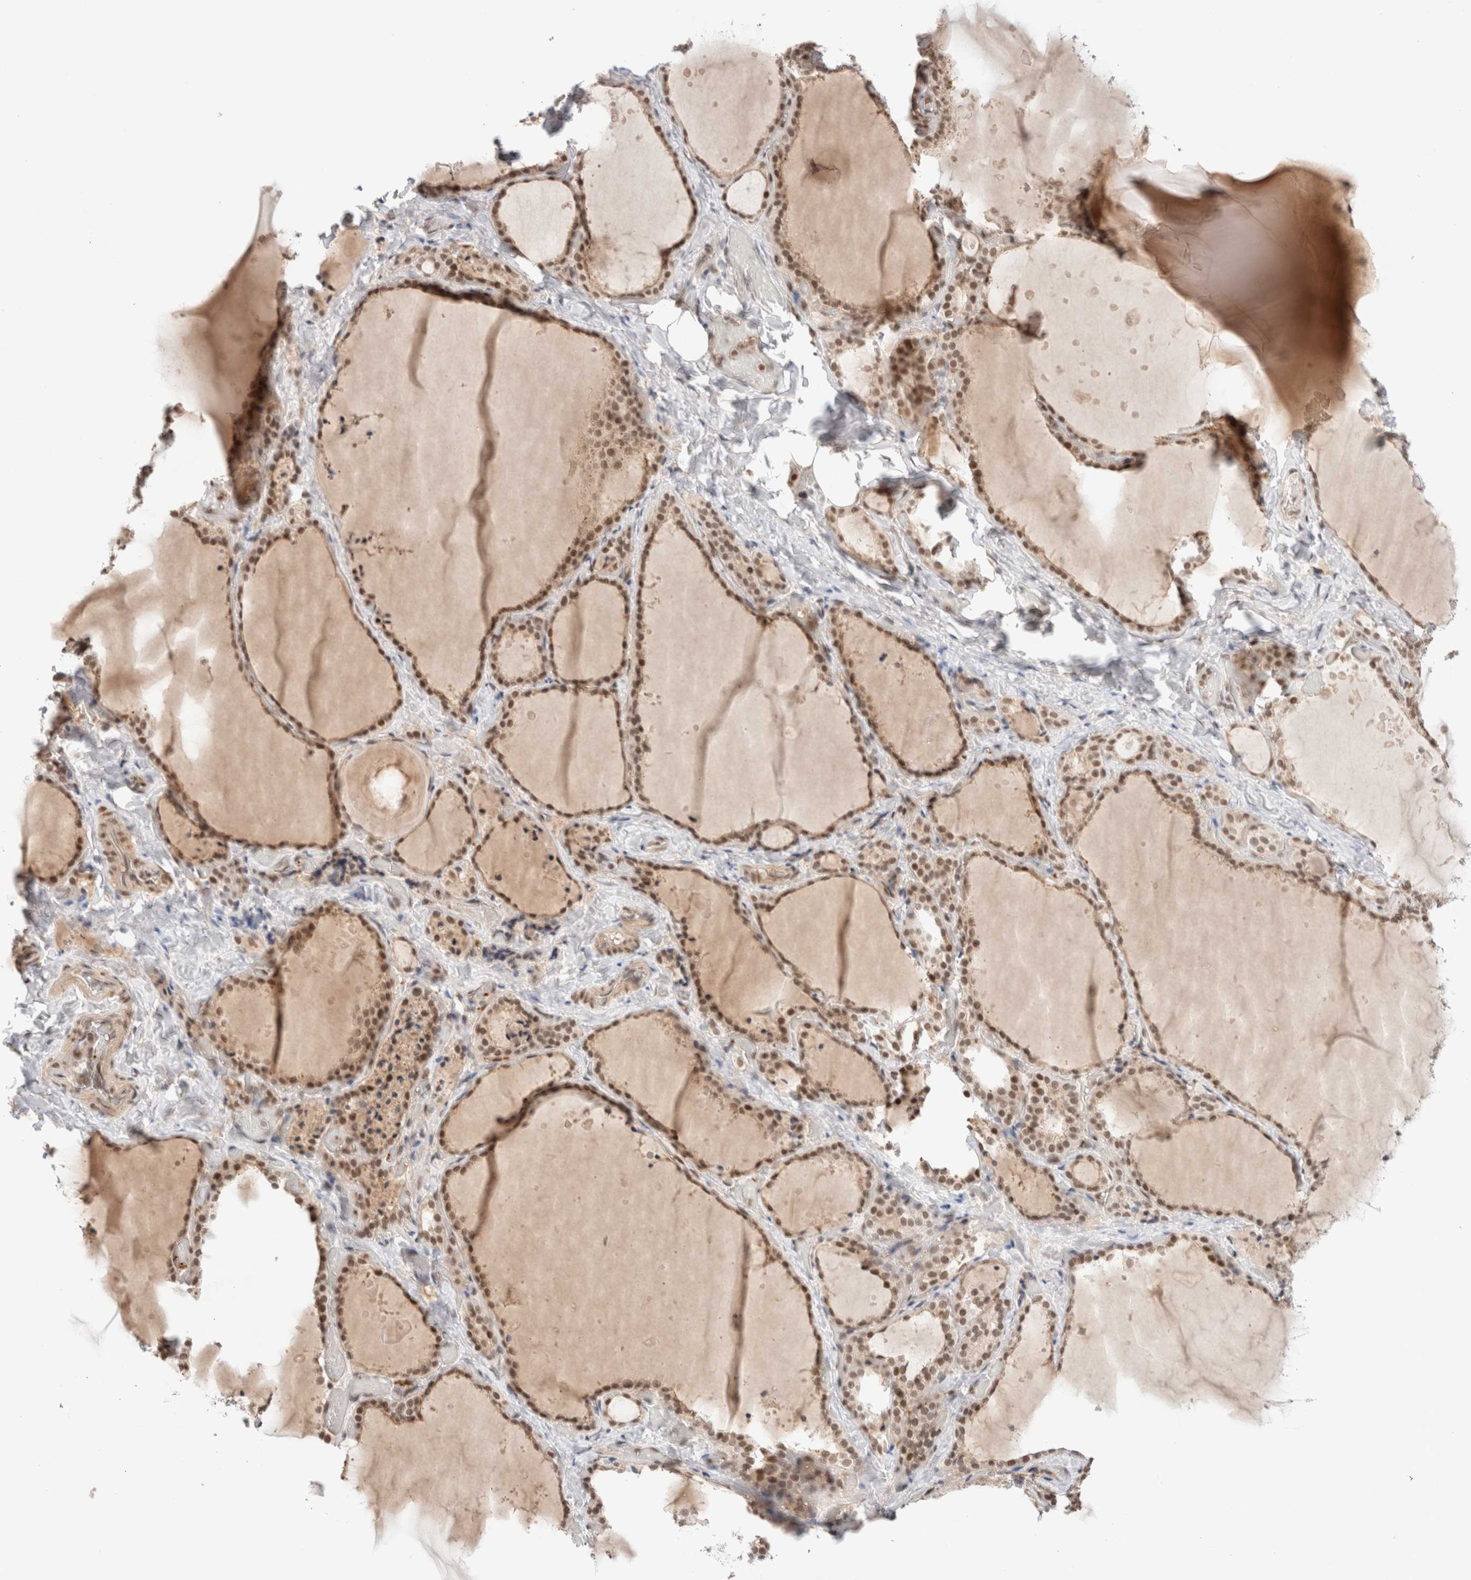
{"staining": {"intensity": "moderate", "quantity": ">75%", "location": "nuclear"}, "tissue": "thyroid gland", "cell_type": "Glandular cells", "image_type": "normal", "snomed": [{"axis": "morphology", "description": "Normal tissue, NOS"}, {"axis": "topography", "description": "Thyroid gland"}], "caption": "This micrograph reveals immunohistochemistry staining of benign human thyroid gland, with medium moderate nuclear expression in approximately >75% of glandular cells.", "gene": "GATAD2A", "patient": {"sex": "female", "age": 44}}